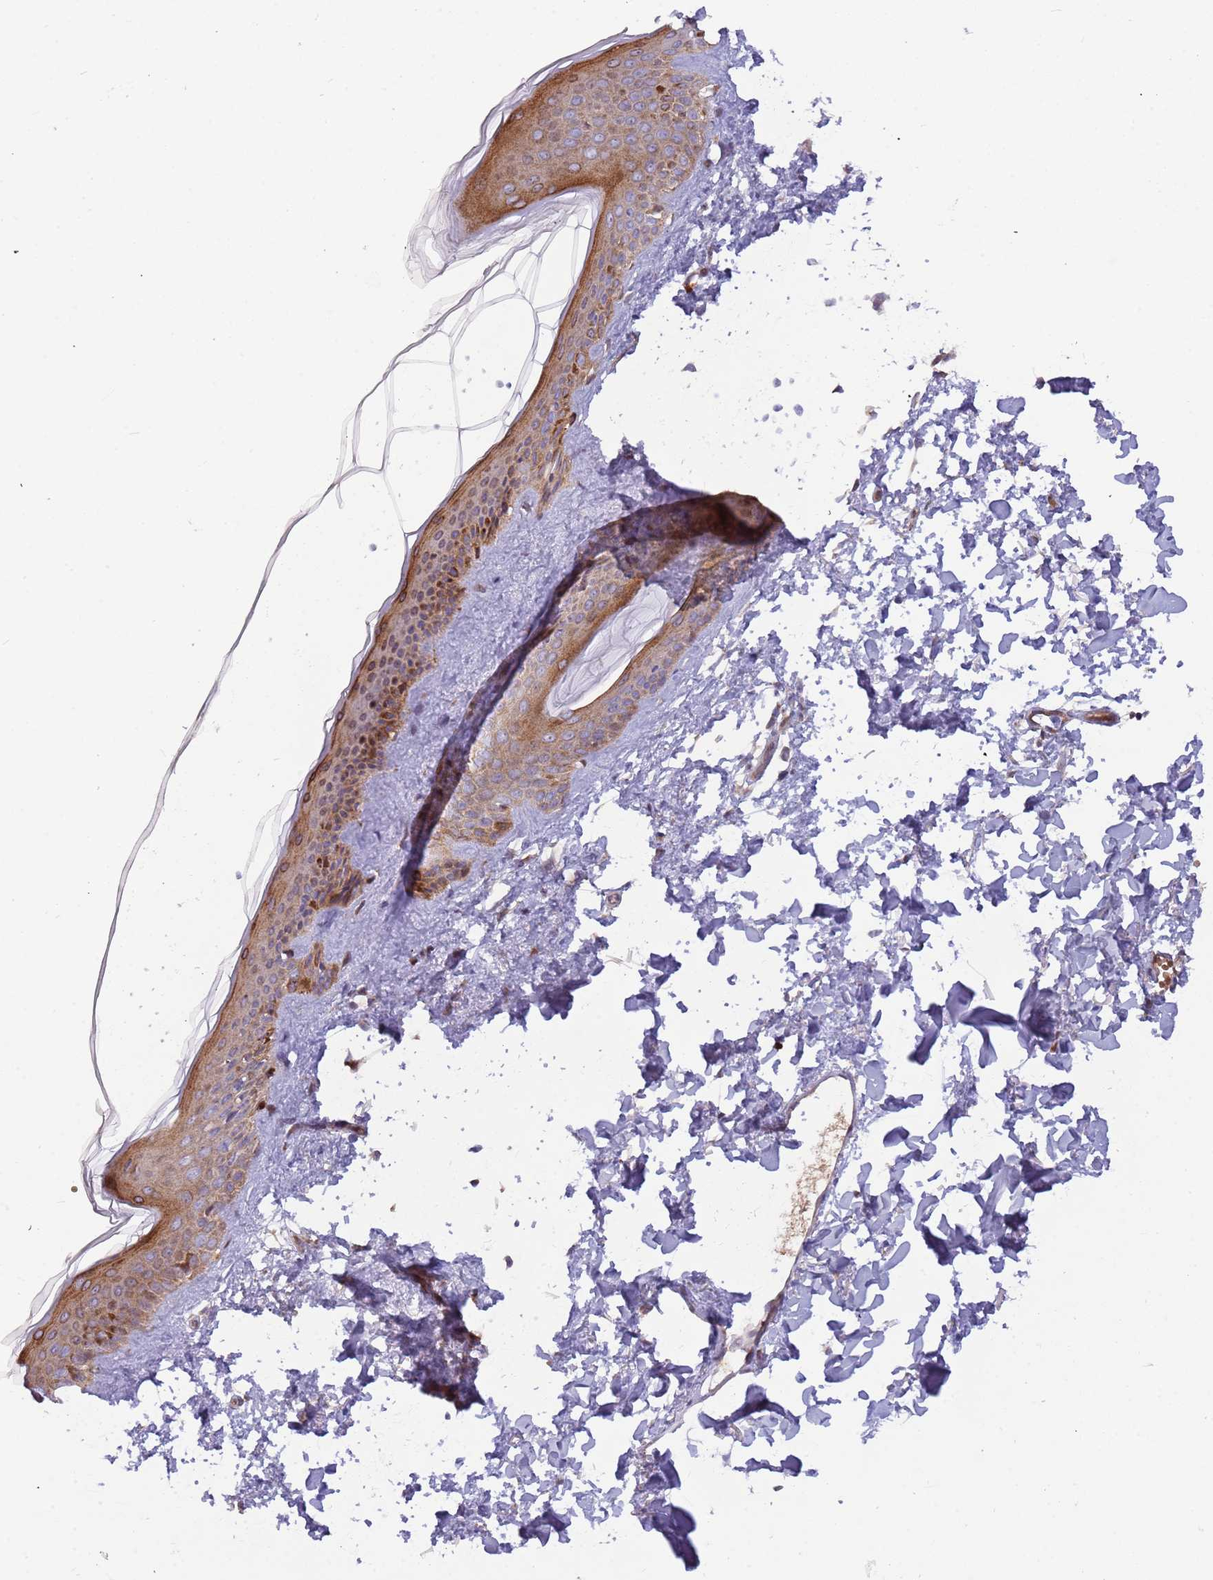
{"staining": {"intensity": "moderate", "quantity": "<25%", "location": "cytoplasmic/membranous"}, "tissue": "skin", "cell_type": "Fibroblasts", "image_type": "normal", "snomed": [{"axis": "morphology", "description": "Normal tissue, NOS"}, {"axis": "topography", "description": "Skin"}], "caption": "Human skin stained with a brown dye displays moderate cytoplasmic/membranous positive expression in about <25% of fibroblasts.", "gene": "TRAPPC6B", "patient": {"sex": "female", "age": 58}}